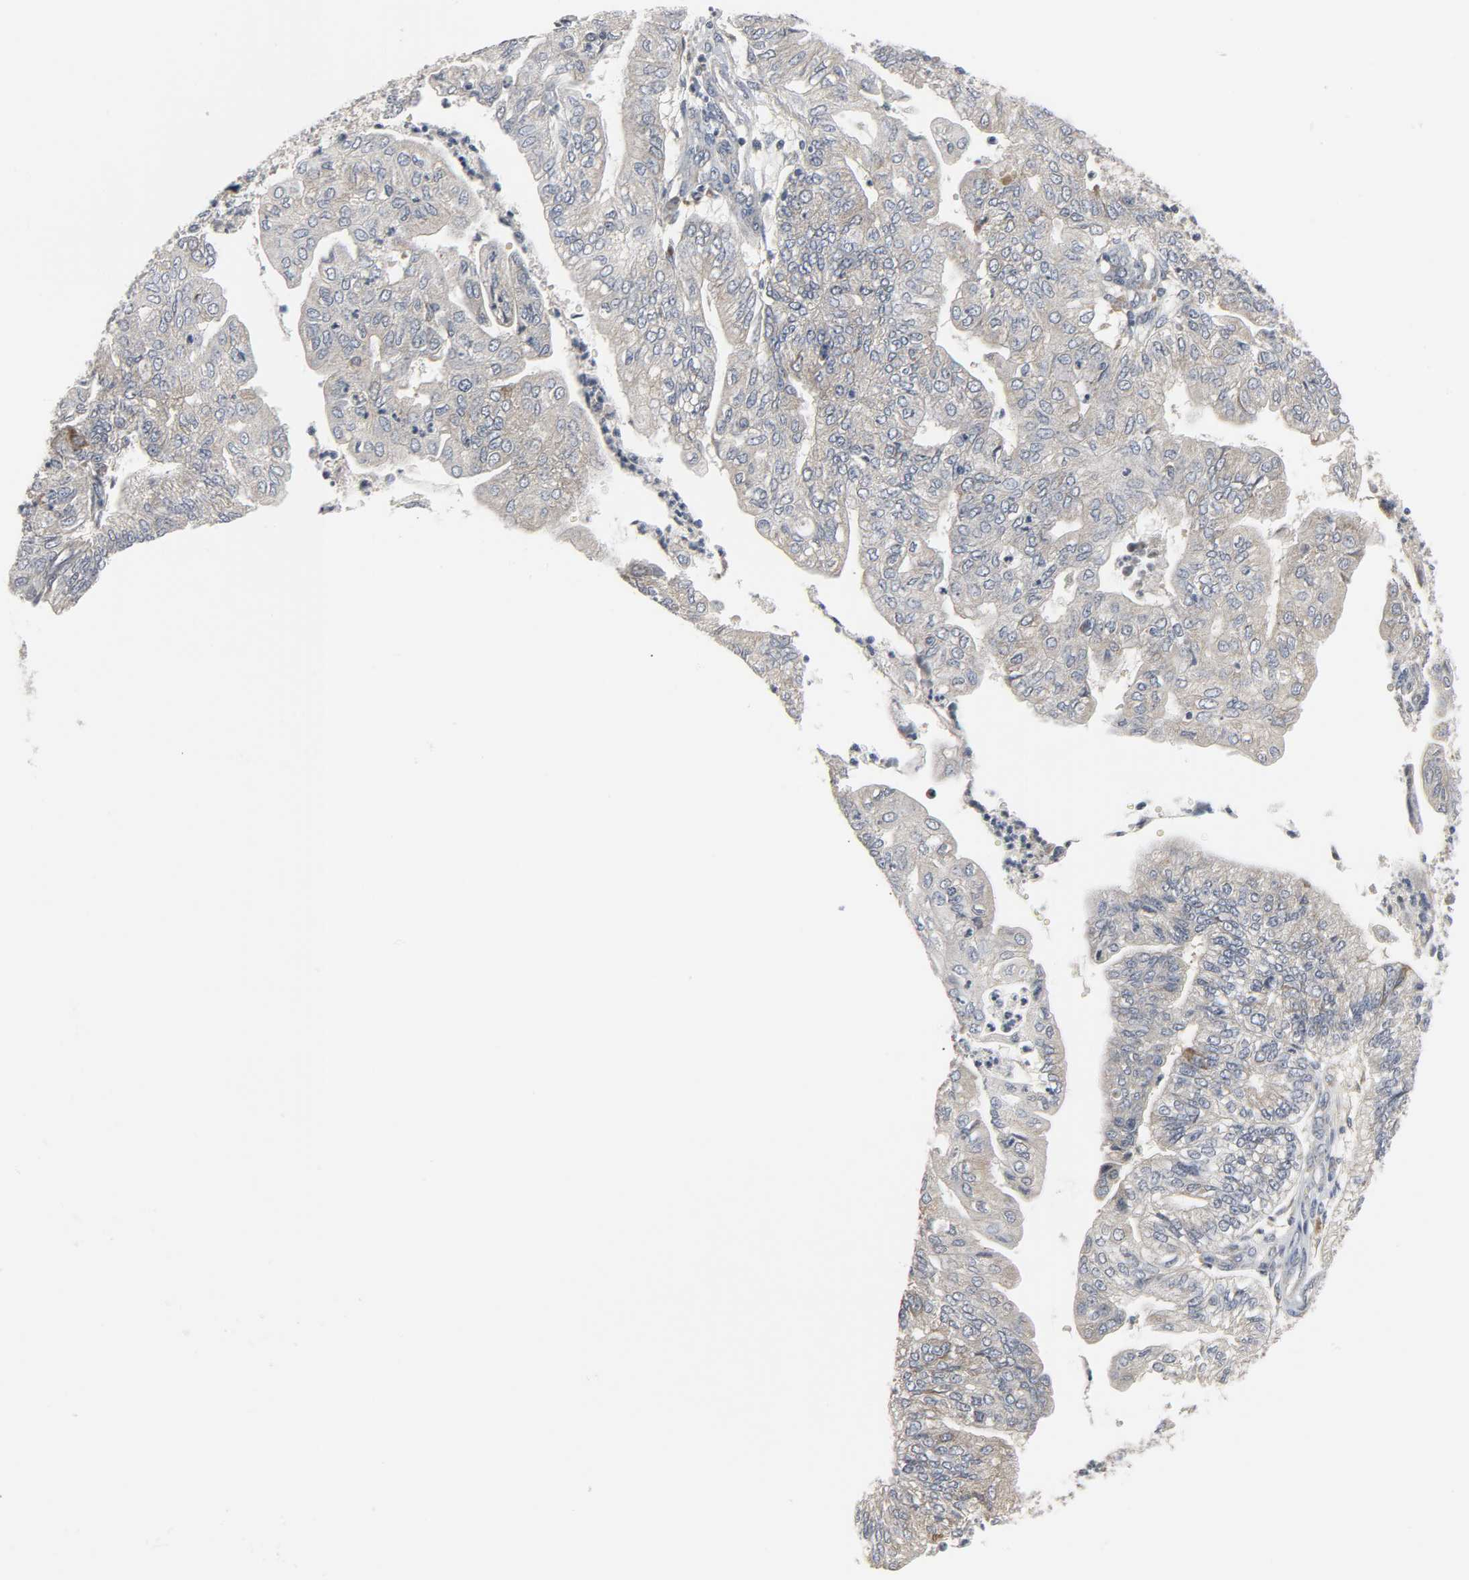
{"staining": {"intensity": "weak", "quantity": "25%-75%", "location": "cytoplasmic/membranous"}, "tissue": "endometrial cancer", "cell_type": "Tumor cells", "image_type": "cancer", "snomed": [{"axis": "morphology", "description": "Adenocarcinoma, NOS"}, {"axis": "topography", "description": "Endometrium"}], "caption": "Tumor cells display weak cytoplasmic/membranous positivity in about 25%-75% of cells in adenocarcinoma (endometrial).", "gene": "CLIP1", "patient": {"sex": "female", "age": 59}}